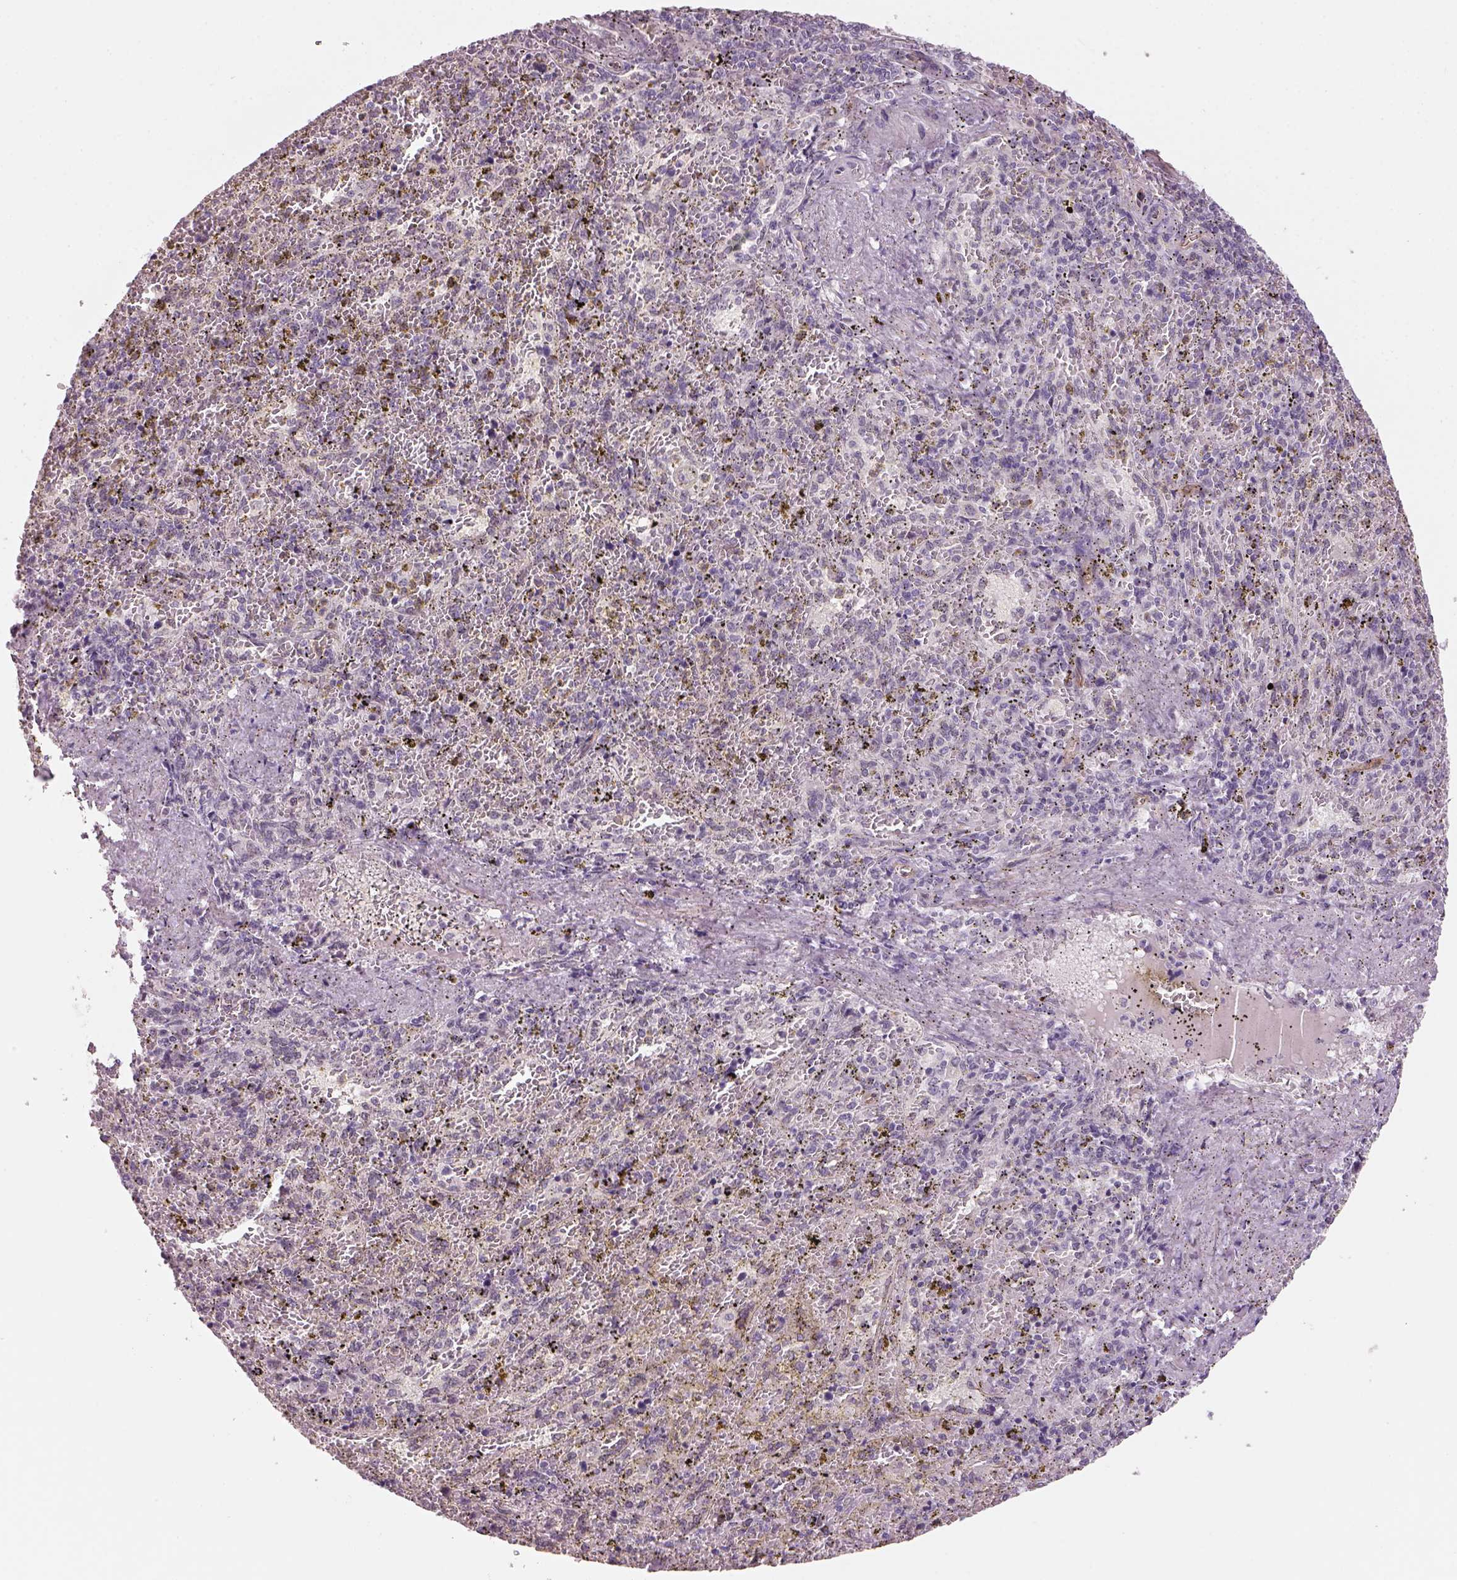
{"staining": {"intensity": "negative", "quantity": "none", "location": "none"}, "tissue": "spleen", "cell_type": "Cells in red pulp", "image_type": "normal", "snomed": [{"axis": "morphology", "description": "Normal tissue, NOS"}, {"axis": "topography", "description": "Spleen"}], "caption": "Spleen was stained to show a protein in brown. There is no significant positivity in cells in red pulp. (Brightfield microscopy of DAB (3,3'-diaminobenzidine) IHC at high magnification).", "gene": "NAT8B", "patient": {"sex": "female", "age": 50}}